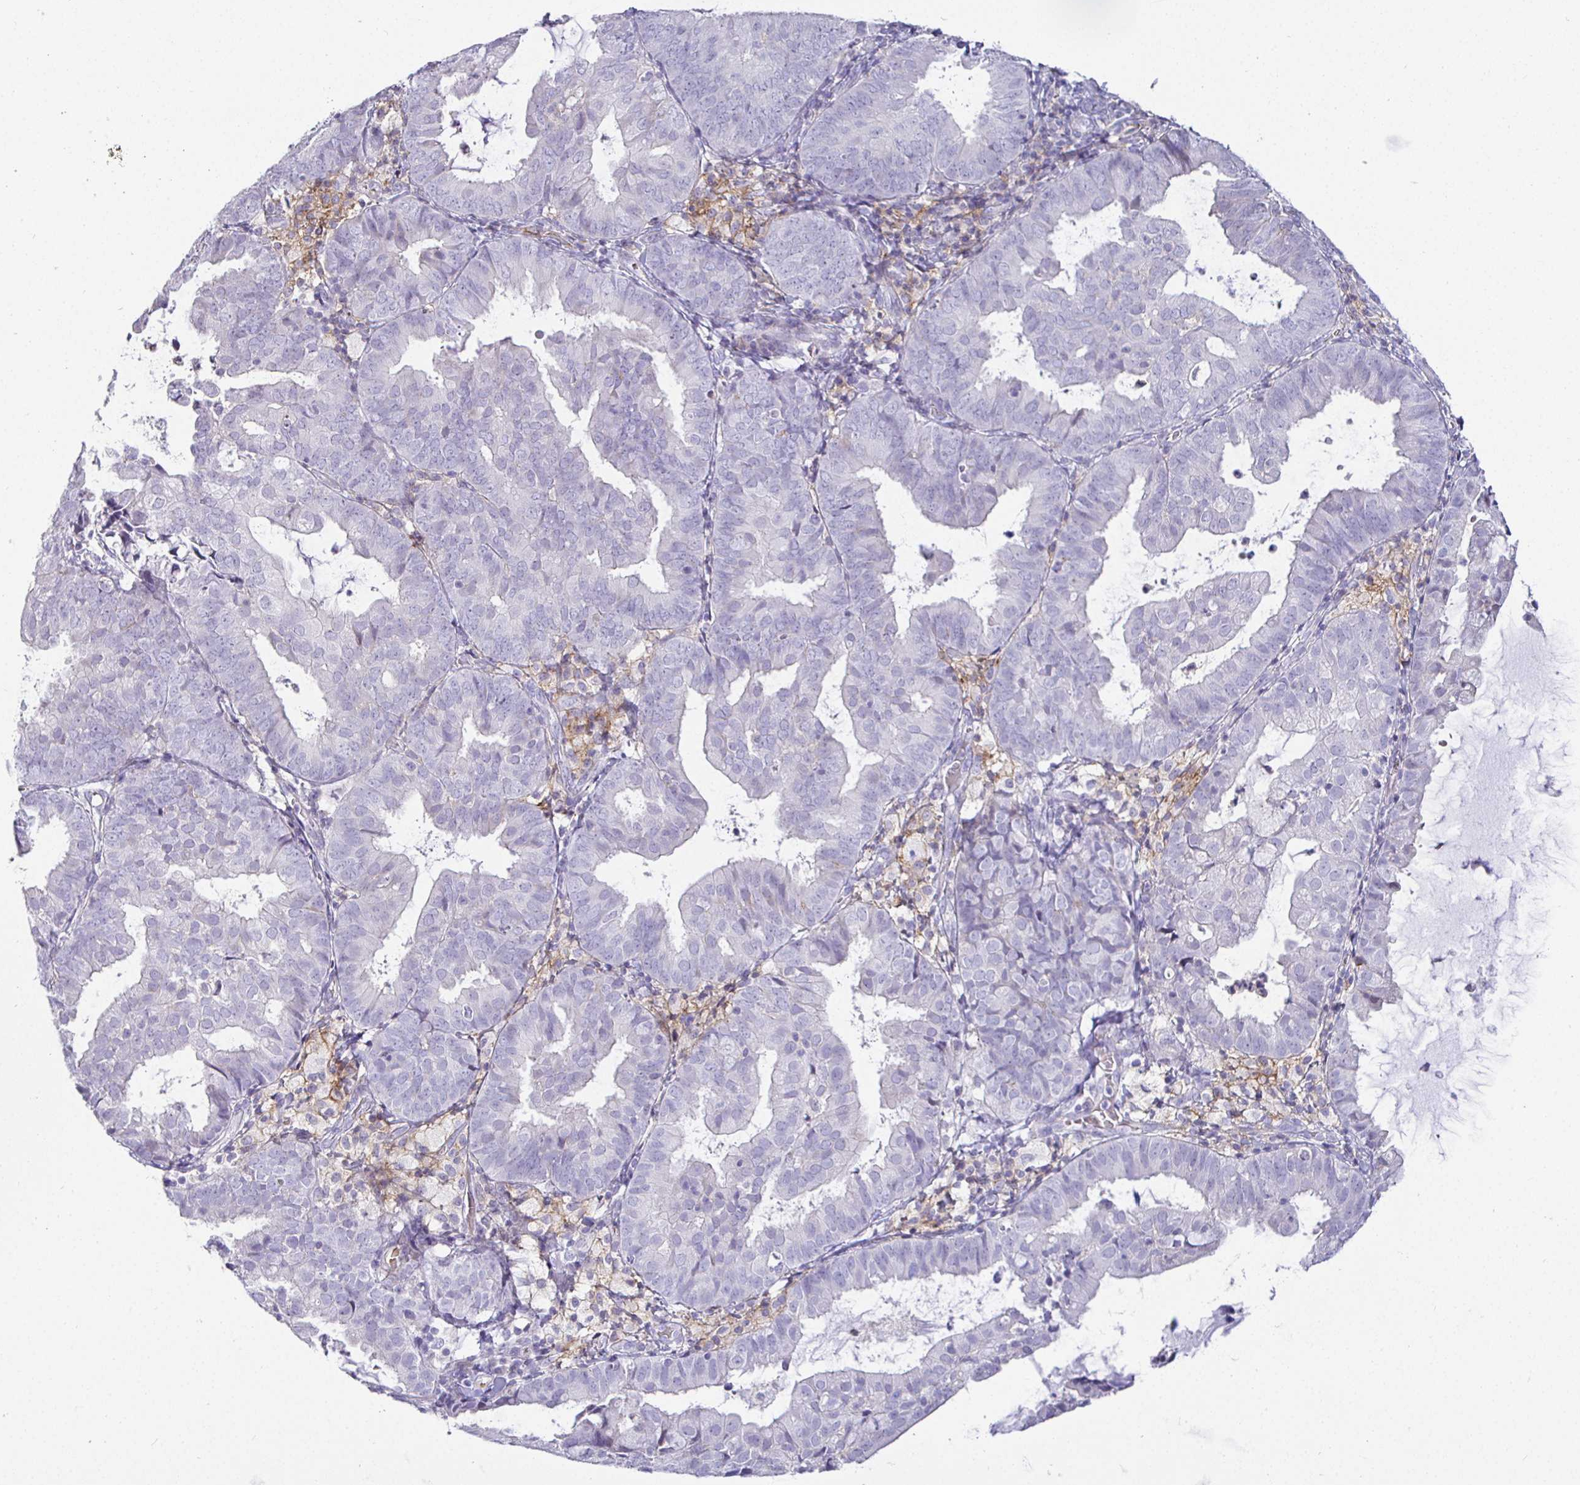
{"staining": {"intensity": "negative", "quantity": "none", "location": "none"}, "tissue": "endometrial cancer", "cell_type": "Tumor cells", "image_type": "cancer", "snomed": [{"axis": "morphology", "description": "Adenocarcinoma, NOS"}, {"axis": "topography", "description": "Endometrium"}], "caption": "An image of endometrial adenocarcinoma stained for a protein exhibits no brown staining in tumor cells.", "gene": "SIRPA", "patient": {"sex": "female", "age": 80}}